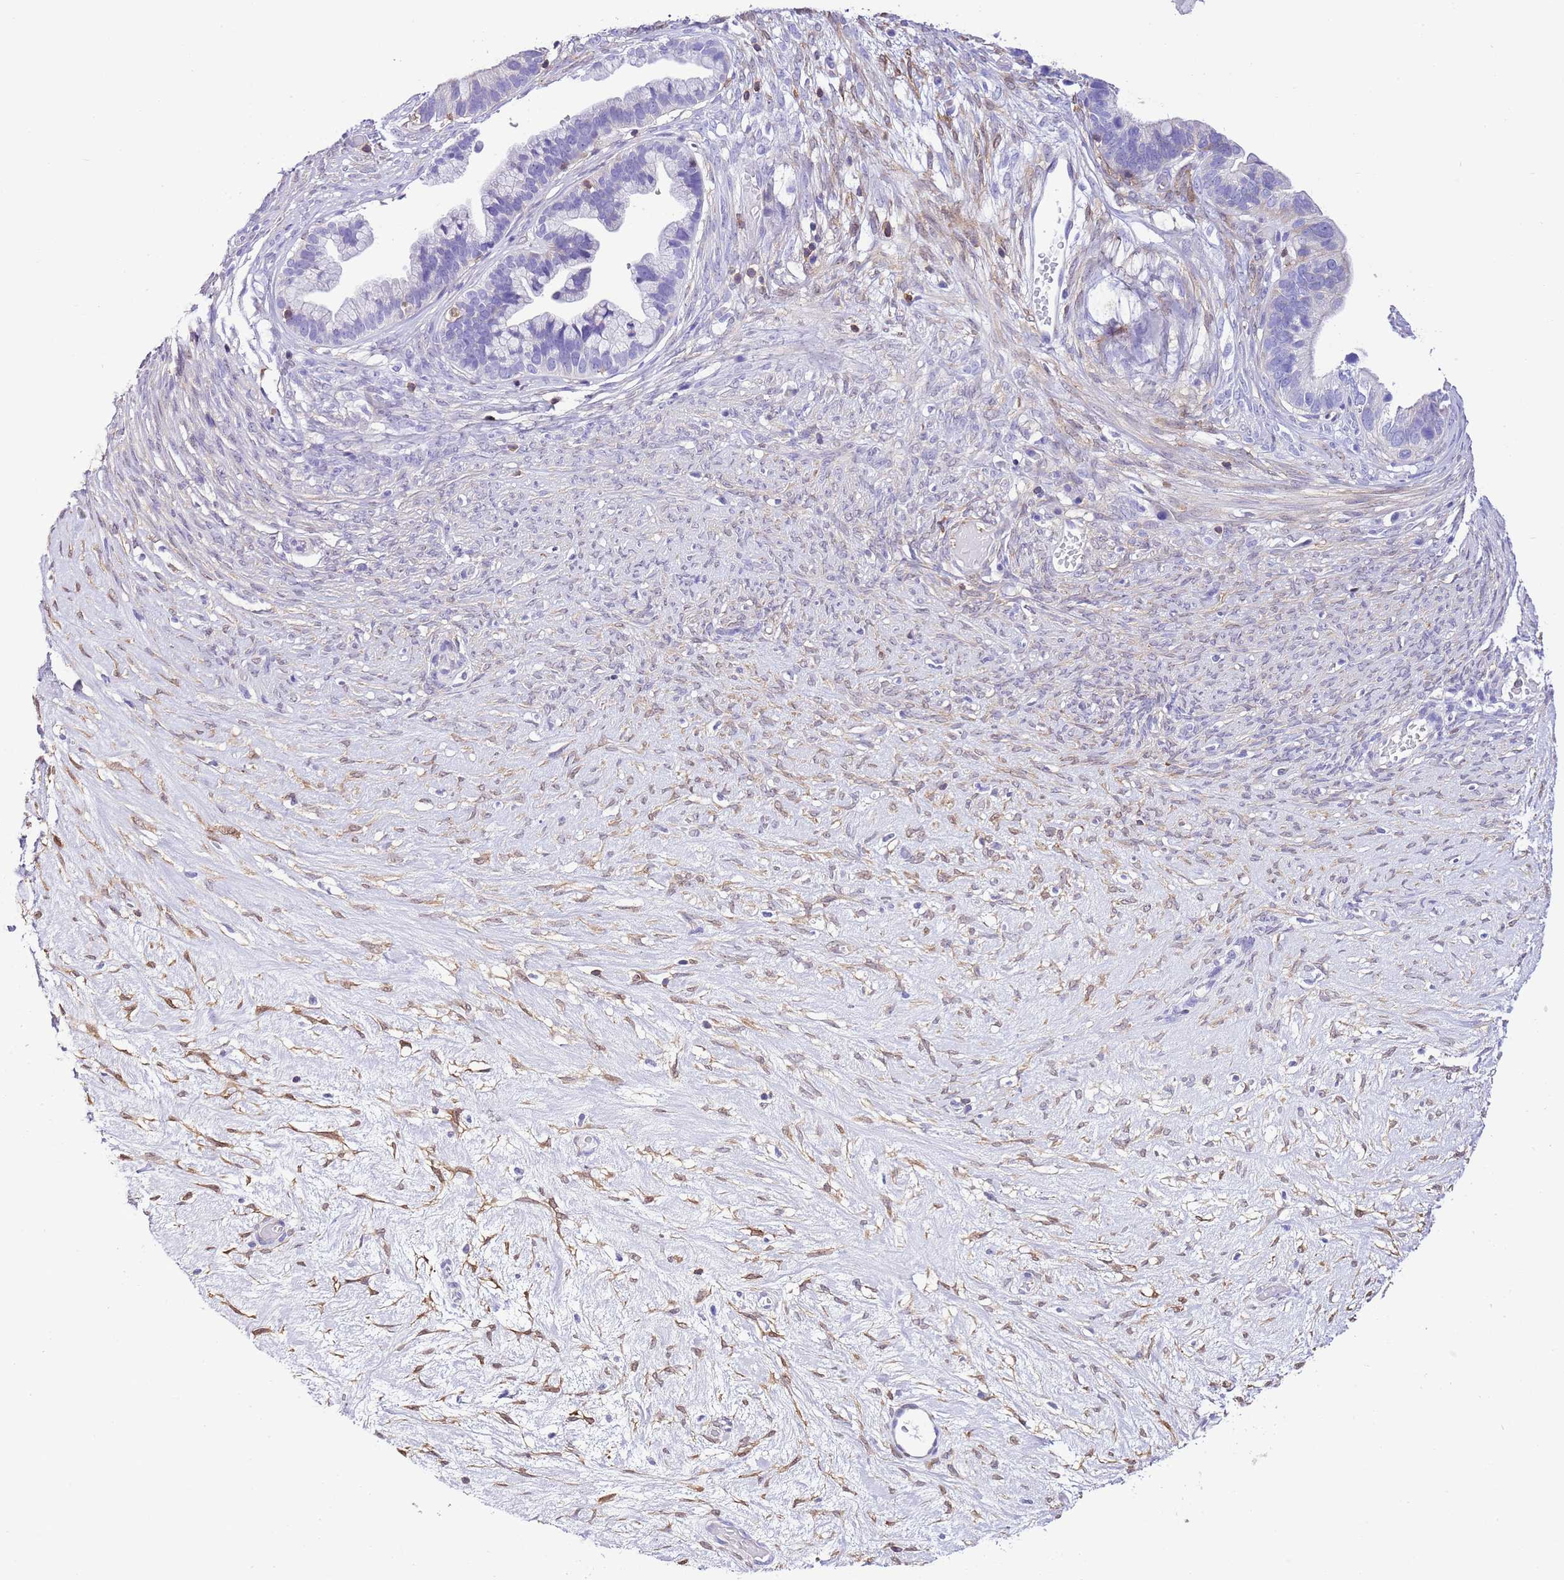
{"staining": {"intensity": "negative", "quantity": "none", "location": "none"}, "tissue": "ovarian cancer", "cell_type": "Tumor cells", "image_type": "cancer", "snomed": [{"axis": "morphology", "description": "Cystadenocarcinoma, serous, NOS"}, {"axis": "topography", "description": "Ovary"}], "caption": "This is a histopathology image of immunohistochemistry (IHC) staining of ovarian cancer, which shows no positivity in tumor cells.", "gene": "CNN2", "patient": {"sex": "female", "age": 56}}